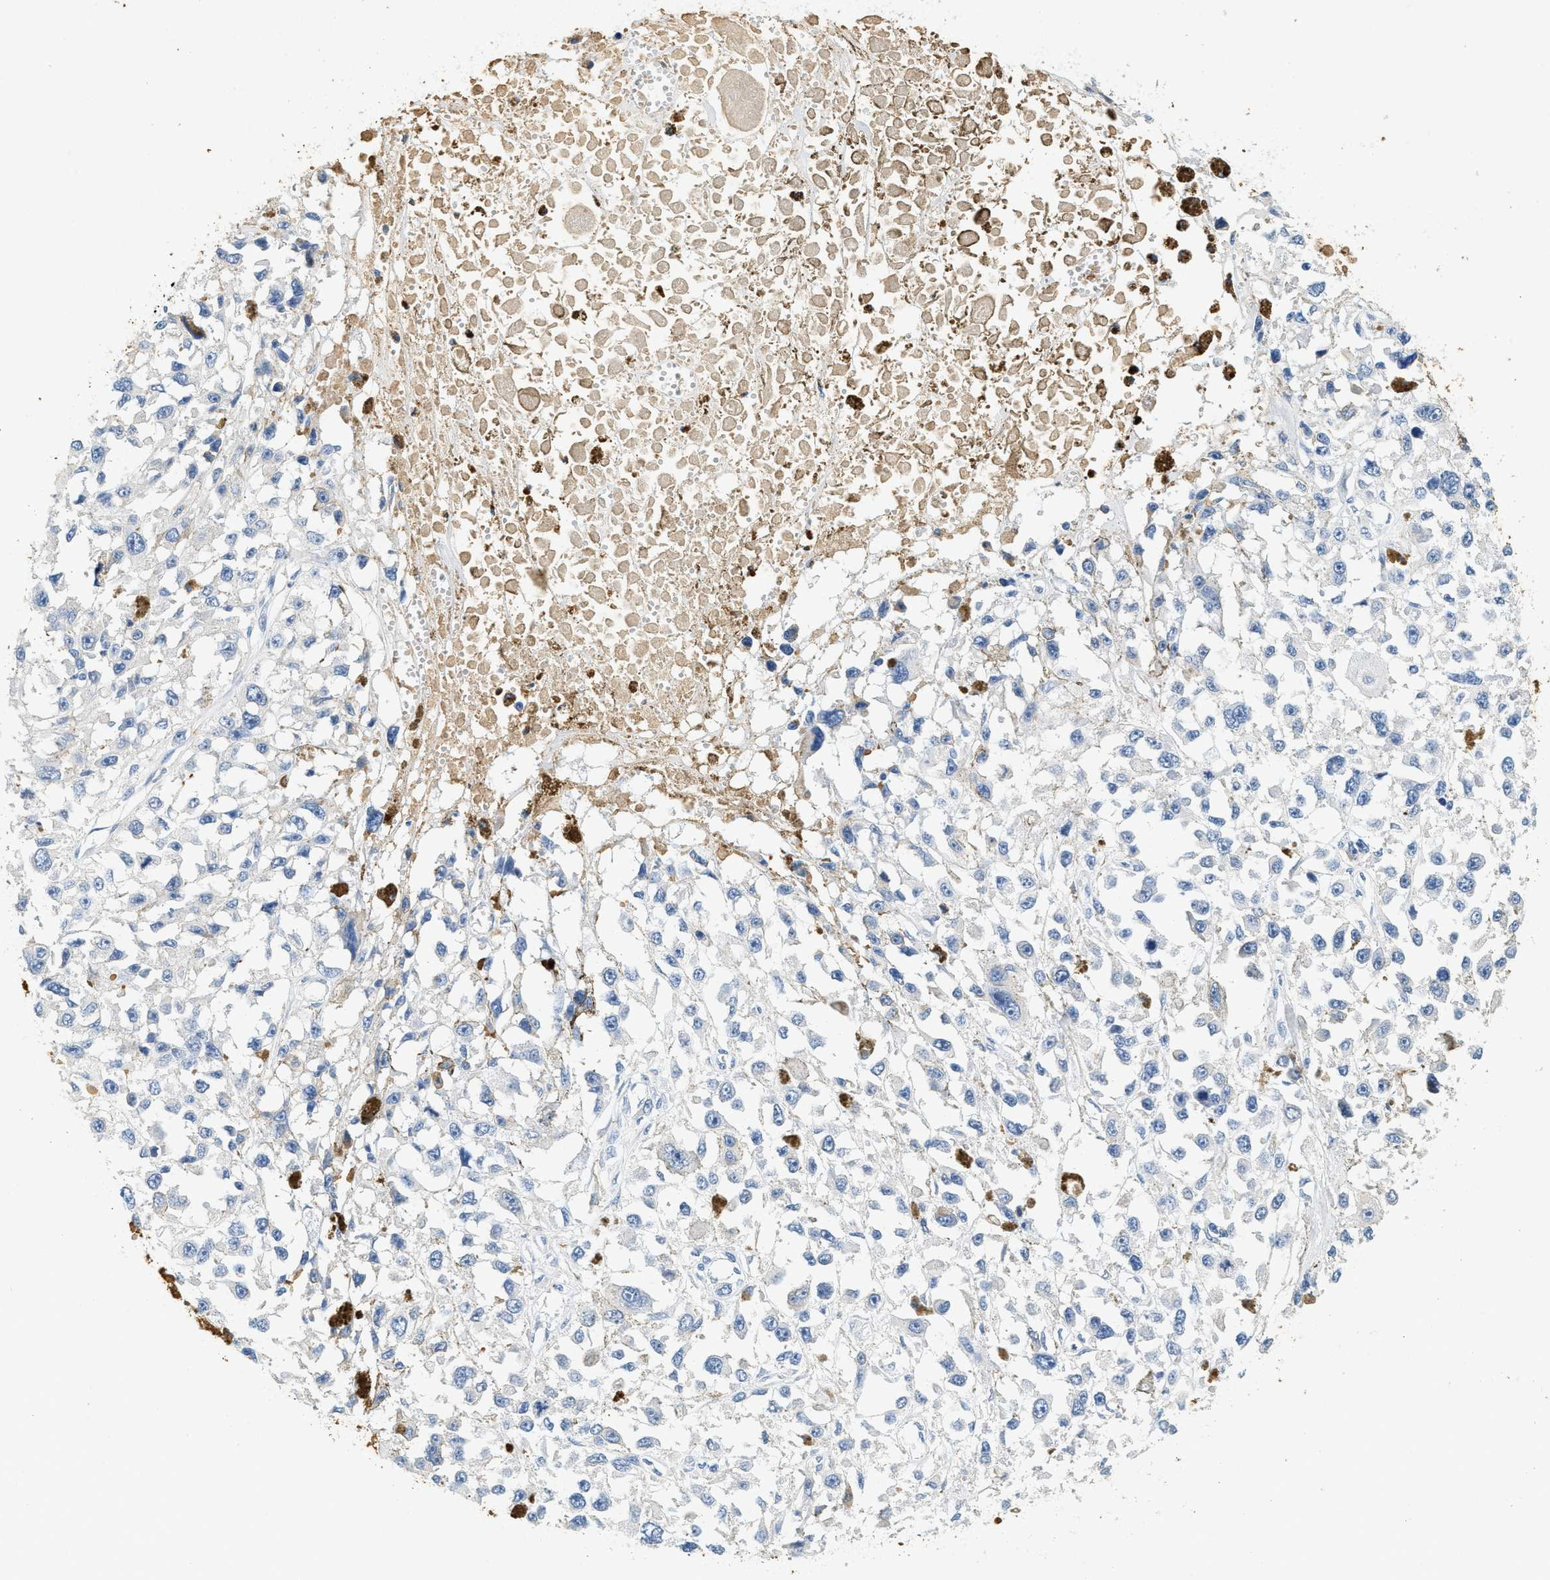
{"staining": {"intensity": "negative", "quantity": "none", "location": "none"}, "tissue": "melanoma", "cell_type": "Tumor cells", "image_type": "cancer", "snomed": [{"axis": "morphology", "description": "Malignant melanoma, Metastatic site"}, {"axis": "topography", "description": "Lymph node"}], "caption": "A photomicrograph of malignant melanoma (metastatic site) stained for a protein shows no brown staining in tumor cells.", "gene": "LCN2", "patient": {"sex": "male", "age": 59}}